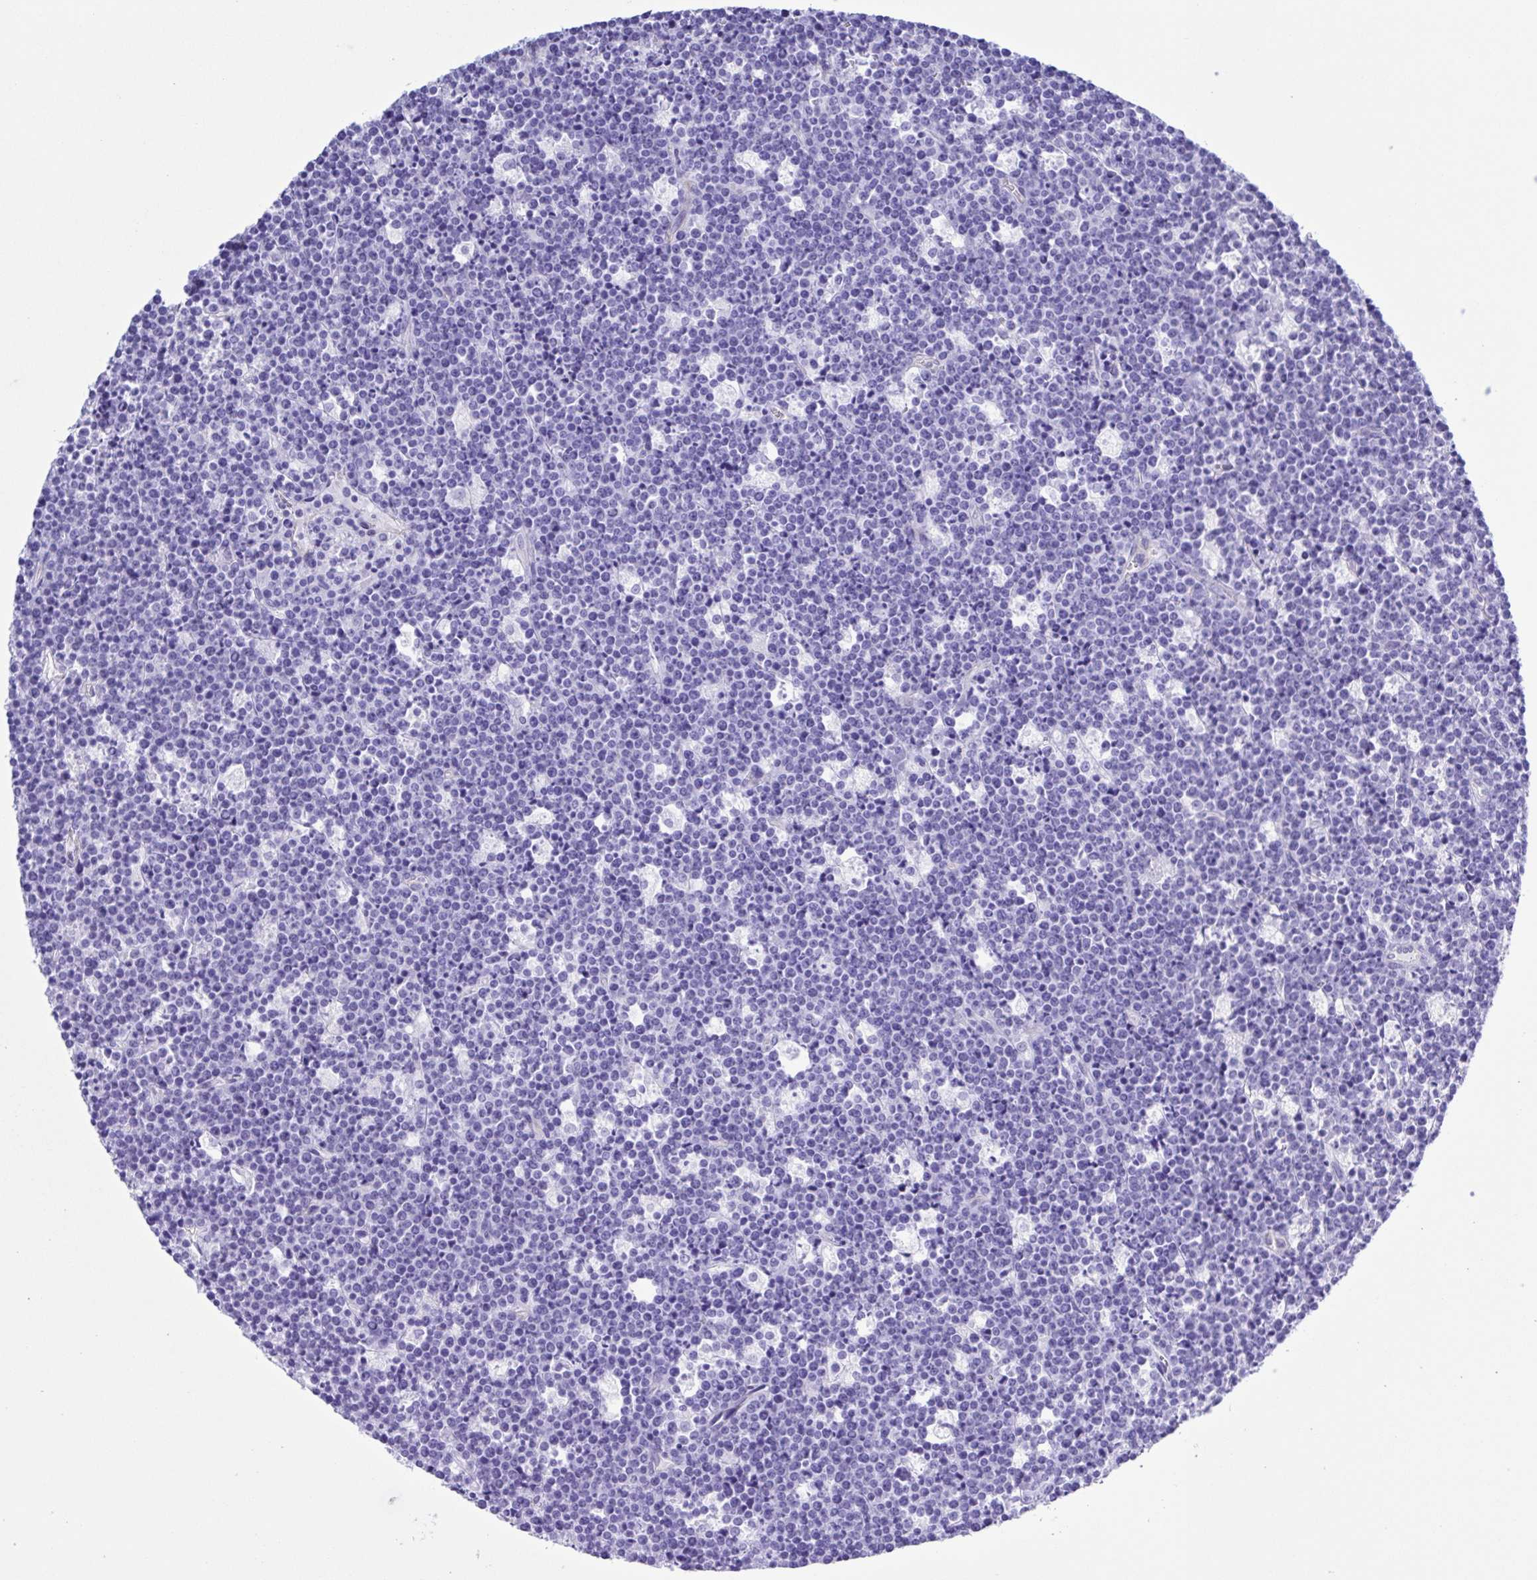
{"staining": {"intensity": "negative", "quantity": "none", "location": "none"}, "tissue": "lymphoma", "cell_type": "Tumor cells", "image_type": "cancer", "snomed": [{"axis": "morphology", "description": "Malignant lymphoma, non-Hodgkin's type, High grade"}, {"axis": "topography", "description": "Ovary"}], "caption": "Image shows no significant protein expression in tumor cells of malignant lymphoma, non-Hodgkin's type (high-grade).", "gene": "CYP11A1", "patient": {"sex": "female", "age": 56}}